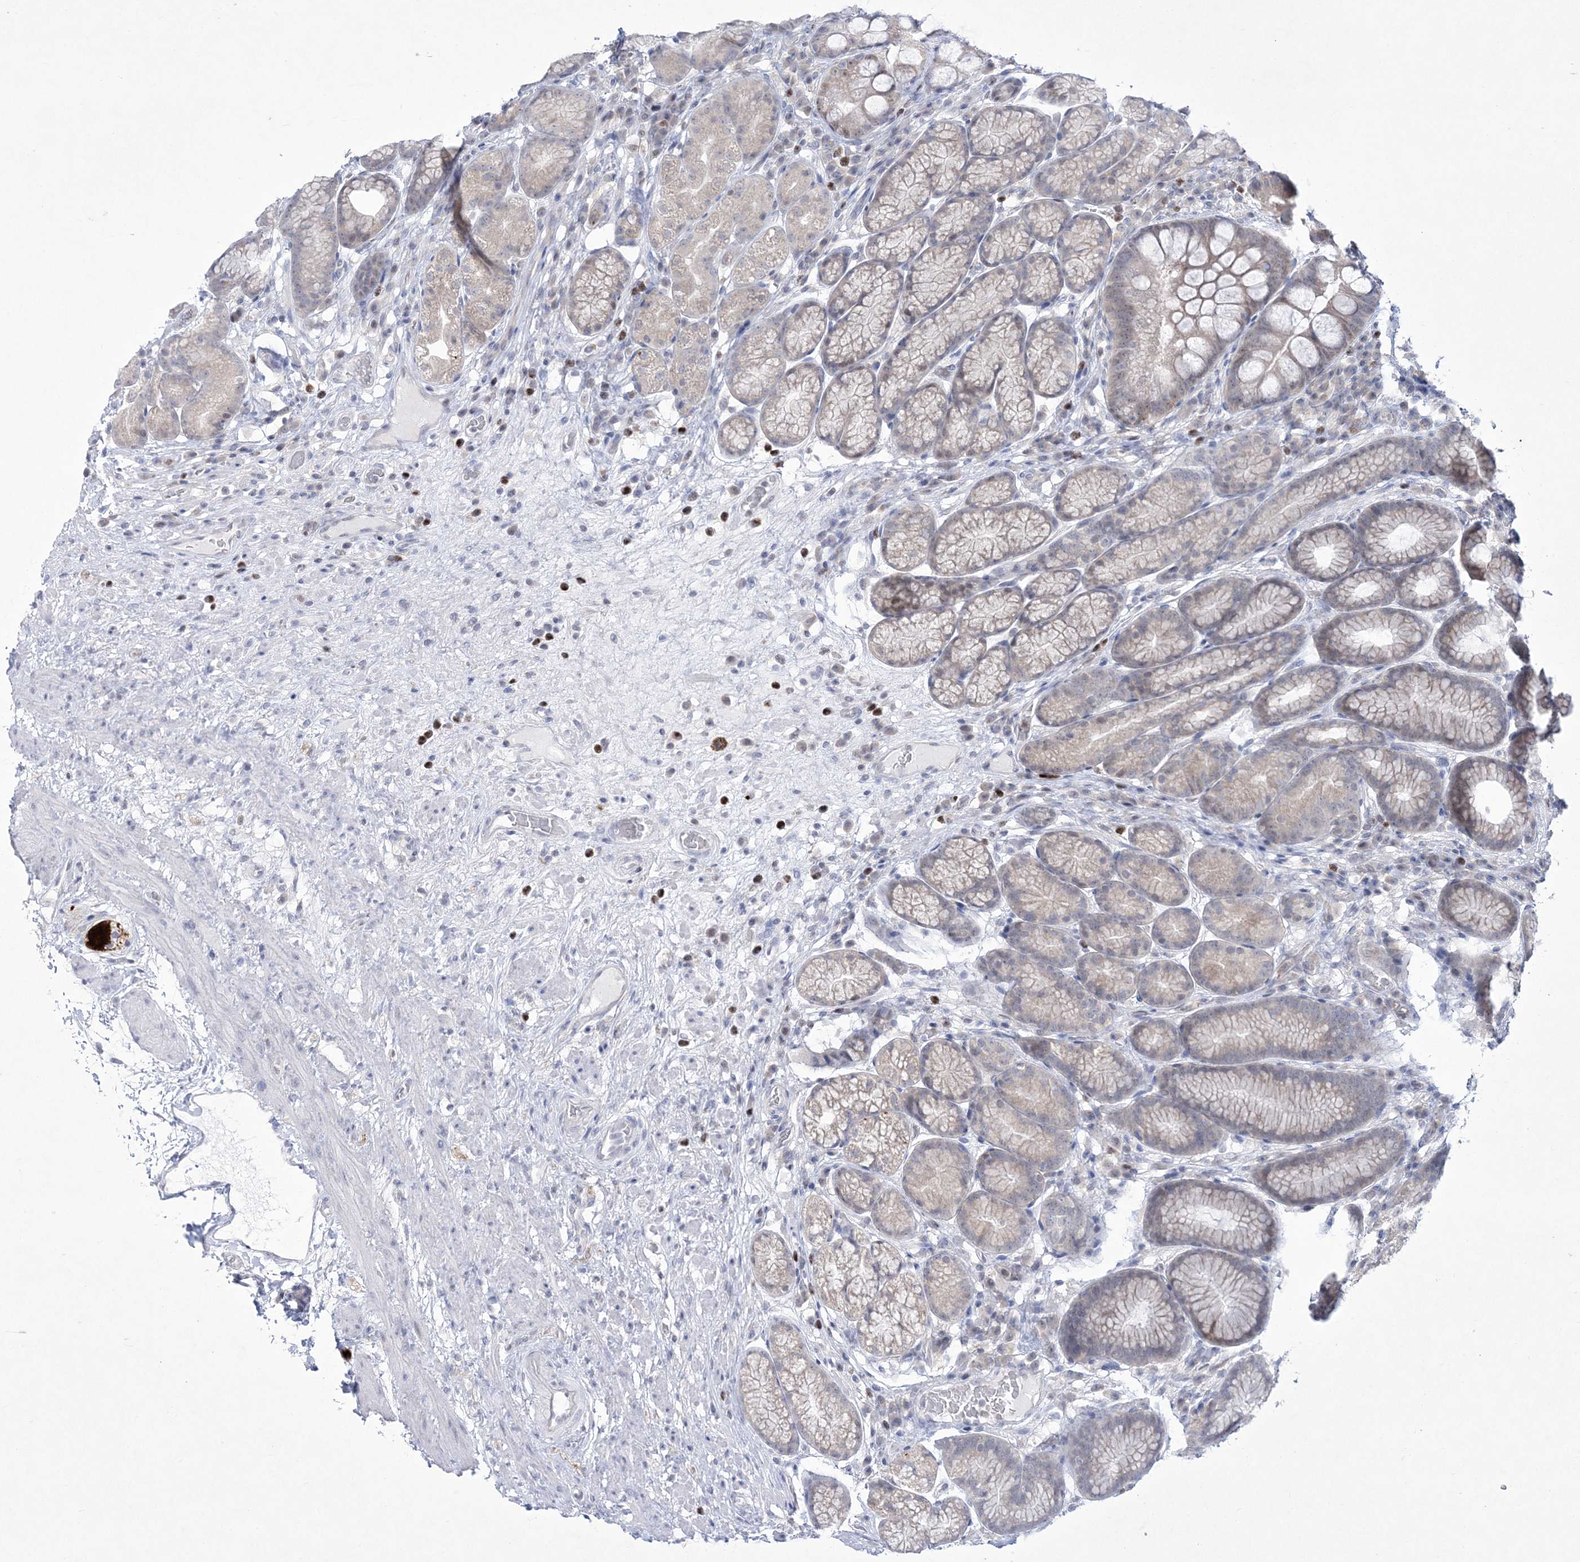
{"staining": {"intensity": "weak", "quantity": "<25%", "location": "nuclear"}, "tissue": "stomach", "cell_type": "Glandular cells", "image_type": "normal", "snomed": [{"axis": "morphology", "description": "Normal tissue, NOS"}, {"axis": "topography", "description": "Stomach"}], "caption": "Immunohistochemistry photomicrograph of benign stomach stained for a protein (brown), which shows no staining in glandular cells. (Stains: DAB immunohistochemistry with hematoxylin counter stain, Microscopy: brightfield microscopy at high magnification).", "gene": "WDR27", "patient": {"sex": "male", "age": 57}}